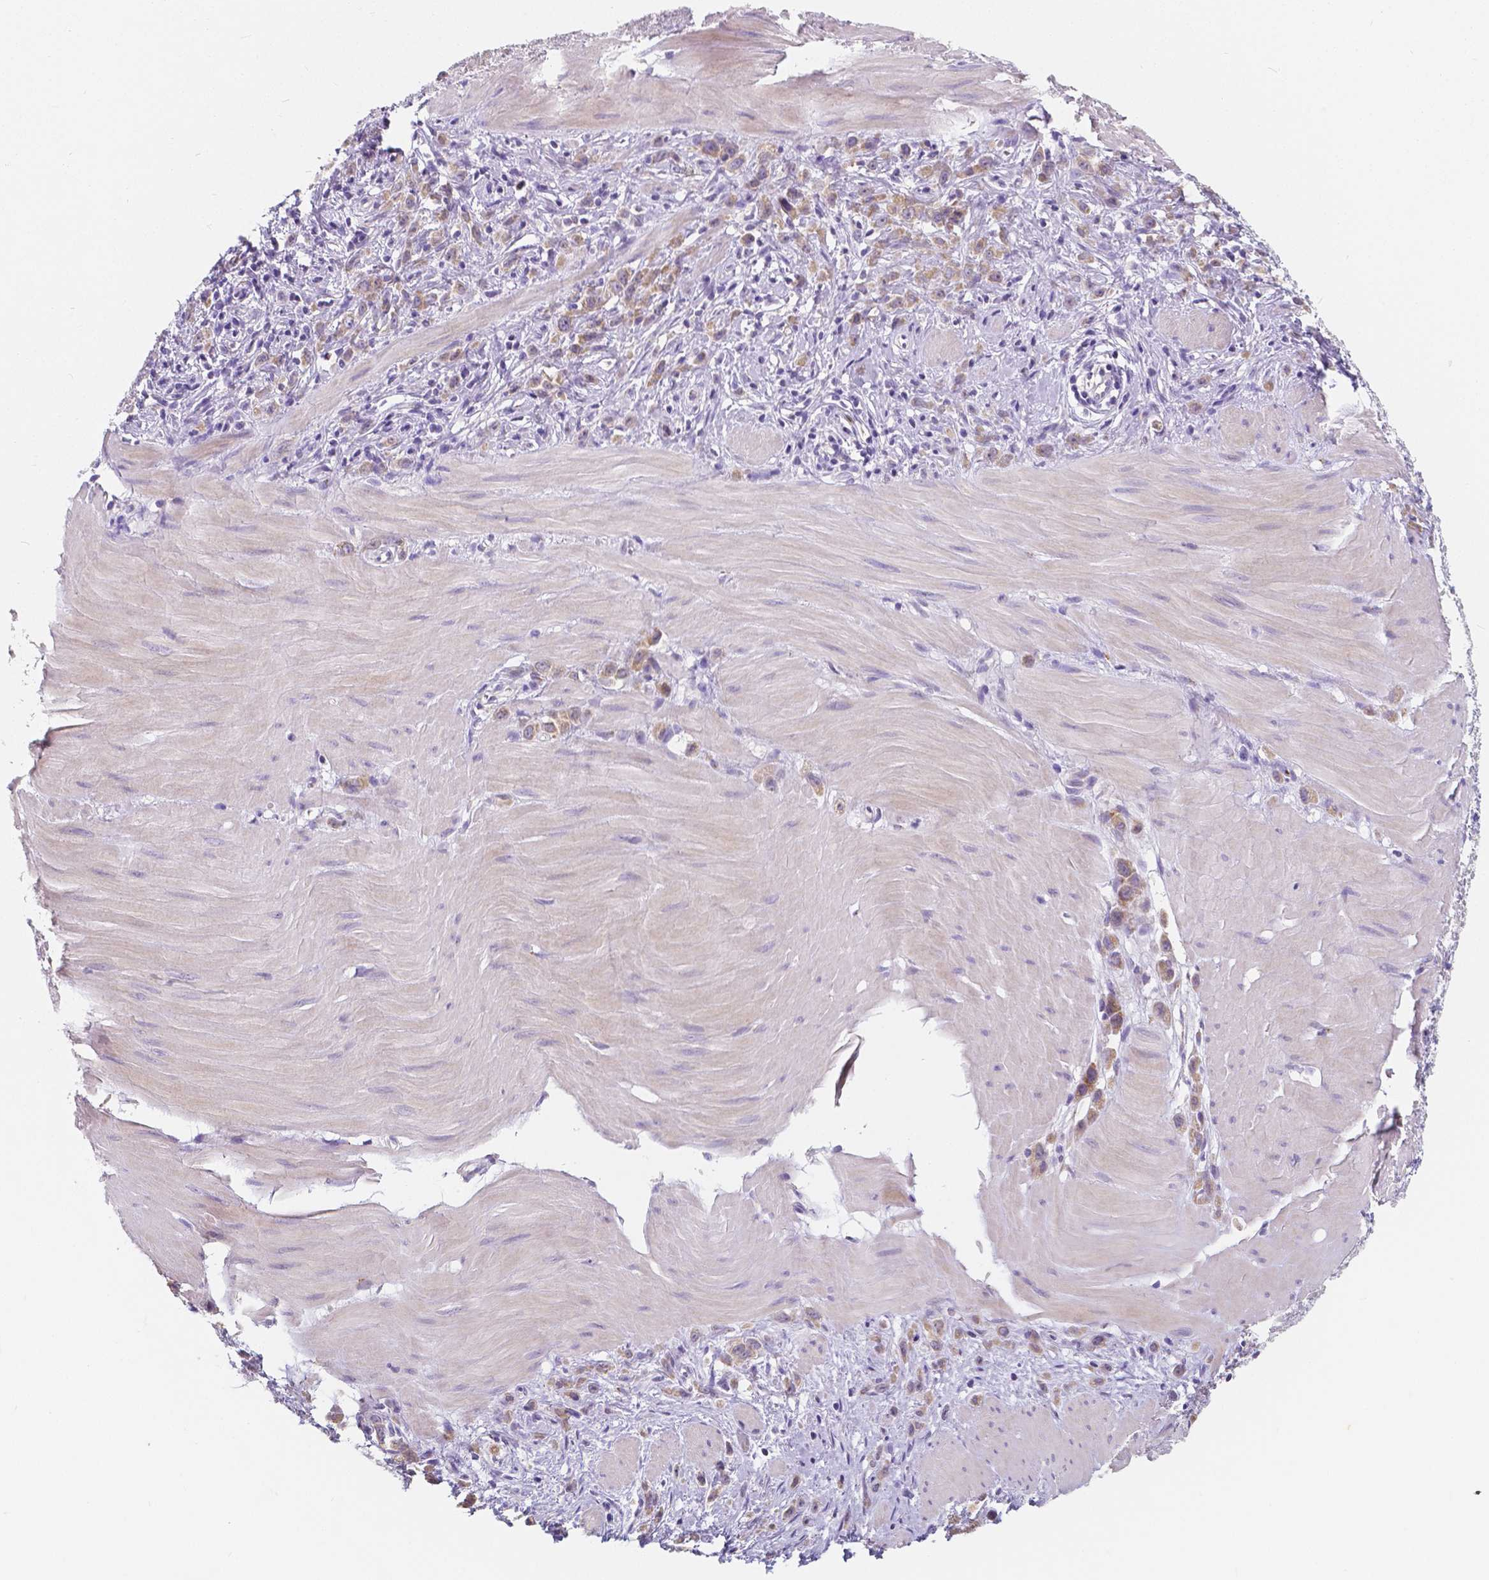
{"staining": {"intensity": "moderate", "quantity": ">75%", "location": "cytoplasmic/membranous"}, "tissue": "stomach cancer", "cell_type": "Tumor cells", "image_type": "cancer", "snomed": [{"axis": "morphology", "description": "Adenocarcinoma, NOS"}, {"axis": "topography", "description": "Stomach"}], "caption": "Stomach cancer stained with DAB immunohistochemistry shows medium levels of moderate cytoplasmic/membranous expression in about >75% of tumor cells. (DAB IHC with brightfield microscopy, high magnification).", "gene": "RNF186", "patient": {"sex": "male", "age": 47}}